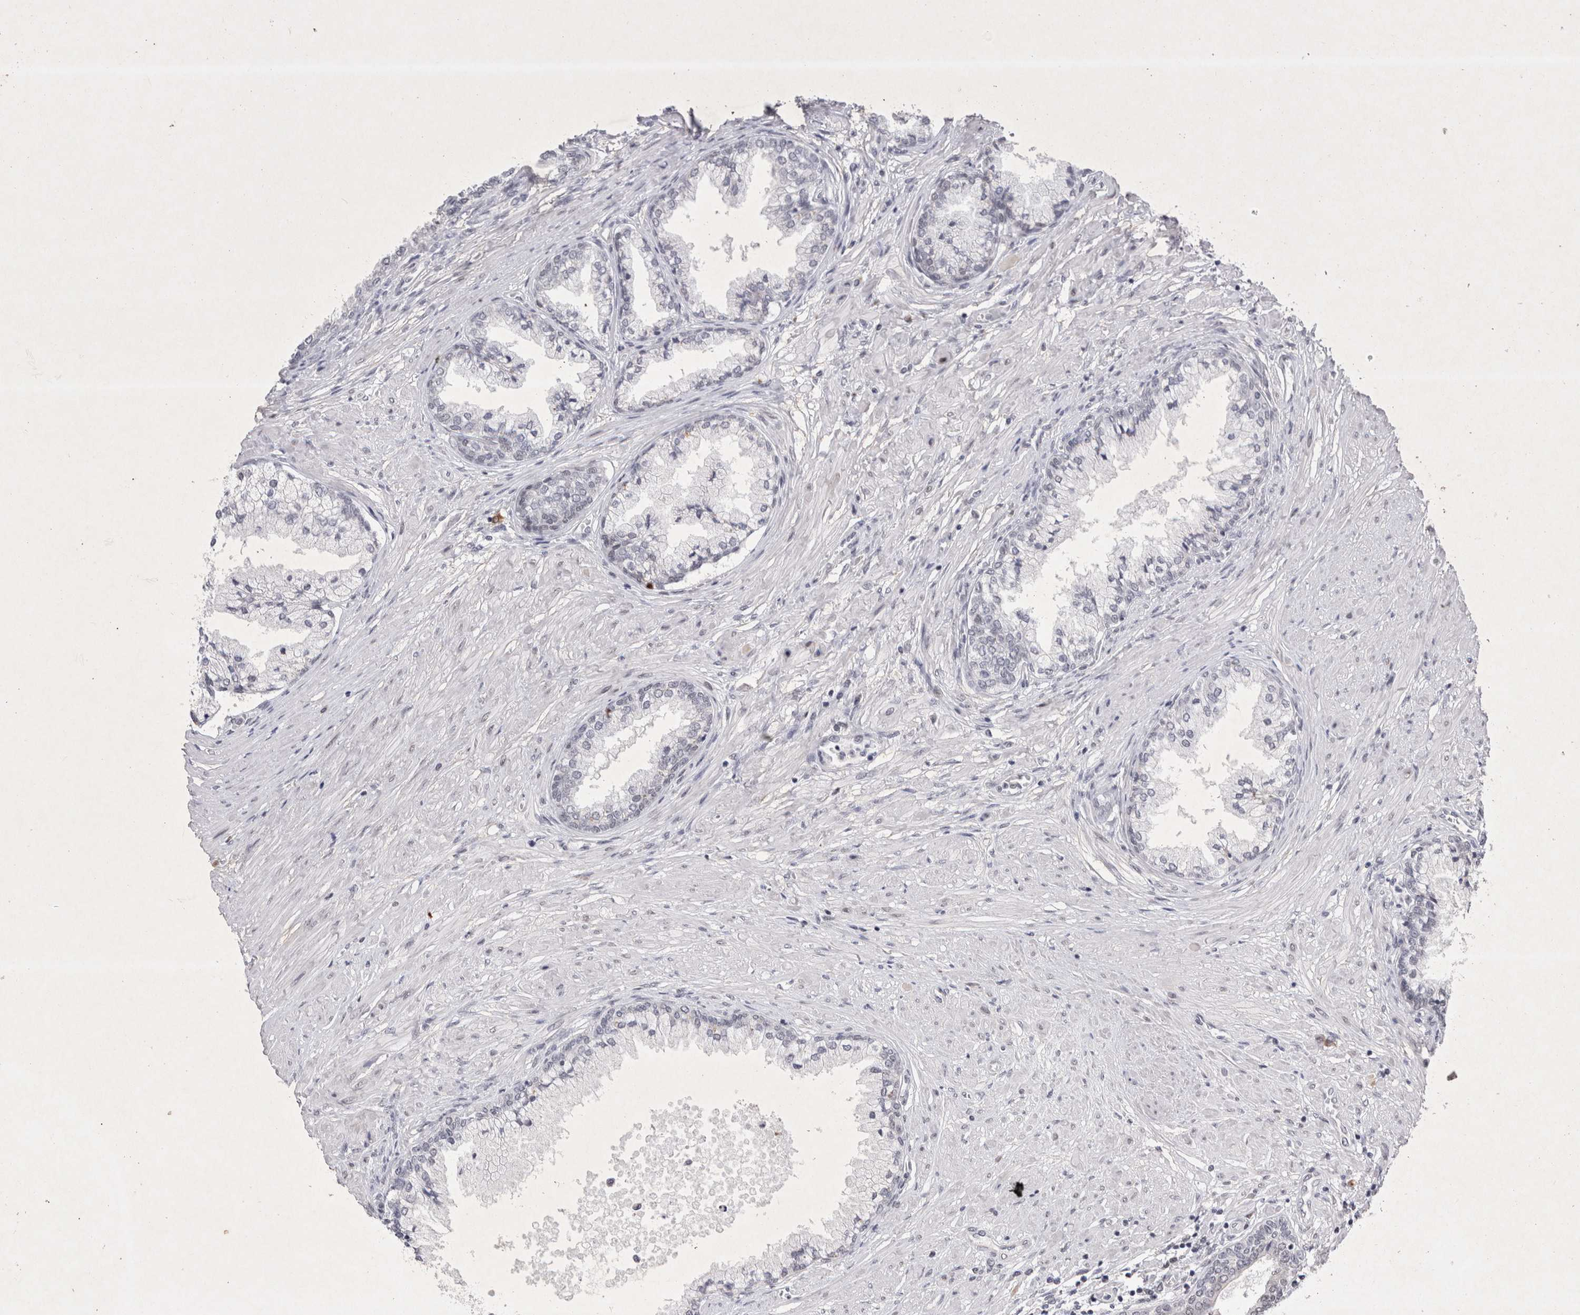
{"staining": {"intensity": "negative", "quantity": "none", "location": "none"}, "tissue": "prostate cancer", "cell_type": "Tumor cells", "image_type": "cancer", "snomed": [{"axis": "morphology", "description": "Adenocarcinoma, High grade"}, {"axis": "topography", "description": "Prostate"}], "caption": "This is an IHC image of human prostate cancer. There is no expression in tumor cells.", "gene": "RBM6", "patient": {"sex": "male", "age": 61}}